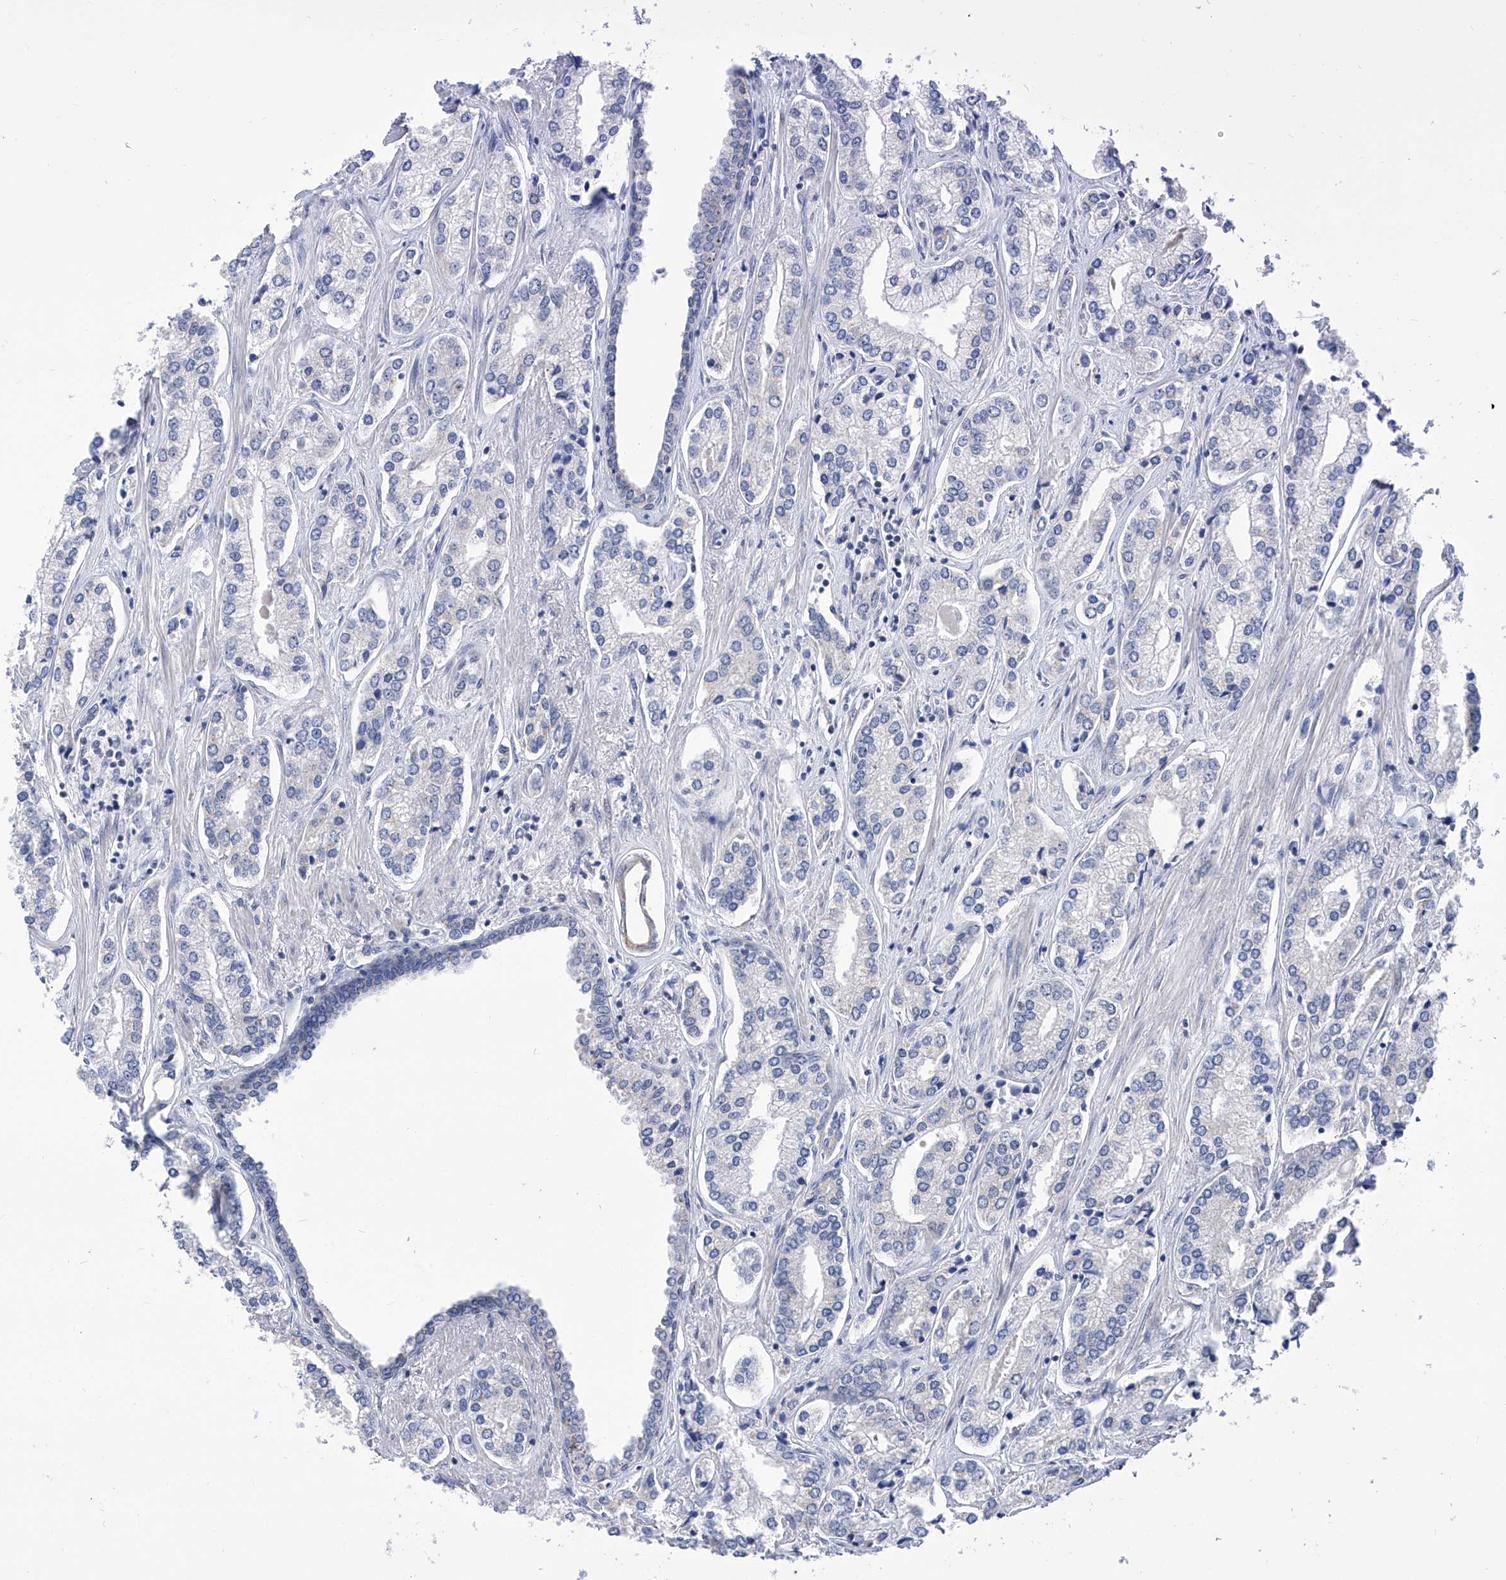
{"staining": {"intensity": "negative", "quantity": "none", "location": "none"}, "tissue": "prostate cancer", "cell_type": "Tumor cells", "image_type": "cancer", "snomed": [{"axis": "morphology", "description": "Adenocarcinoma, High grade"}, {"axis": "topography", "description": "Prostate"}], "caption": "IHC of human adenocarcinoma (high-grade) (prostate) reveals no positivity in tumor cells.", "gene": "SART1", "patient": {"sex": "male", "age": 66}}